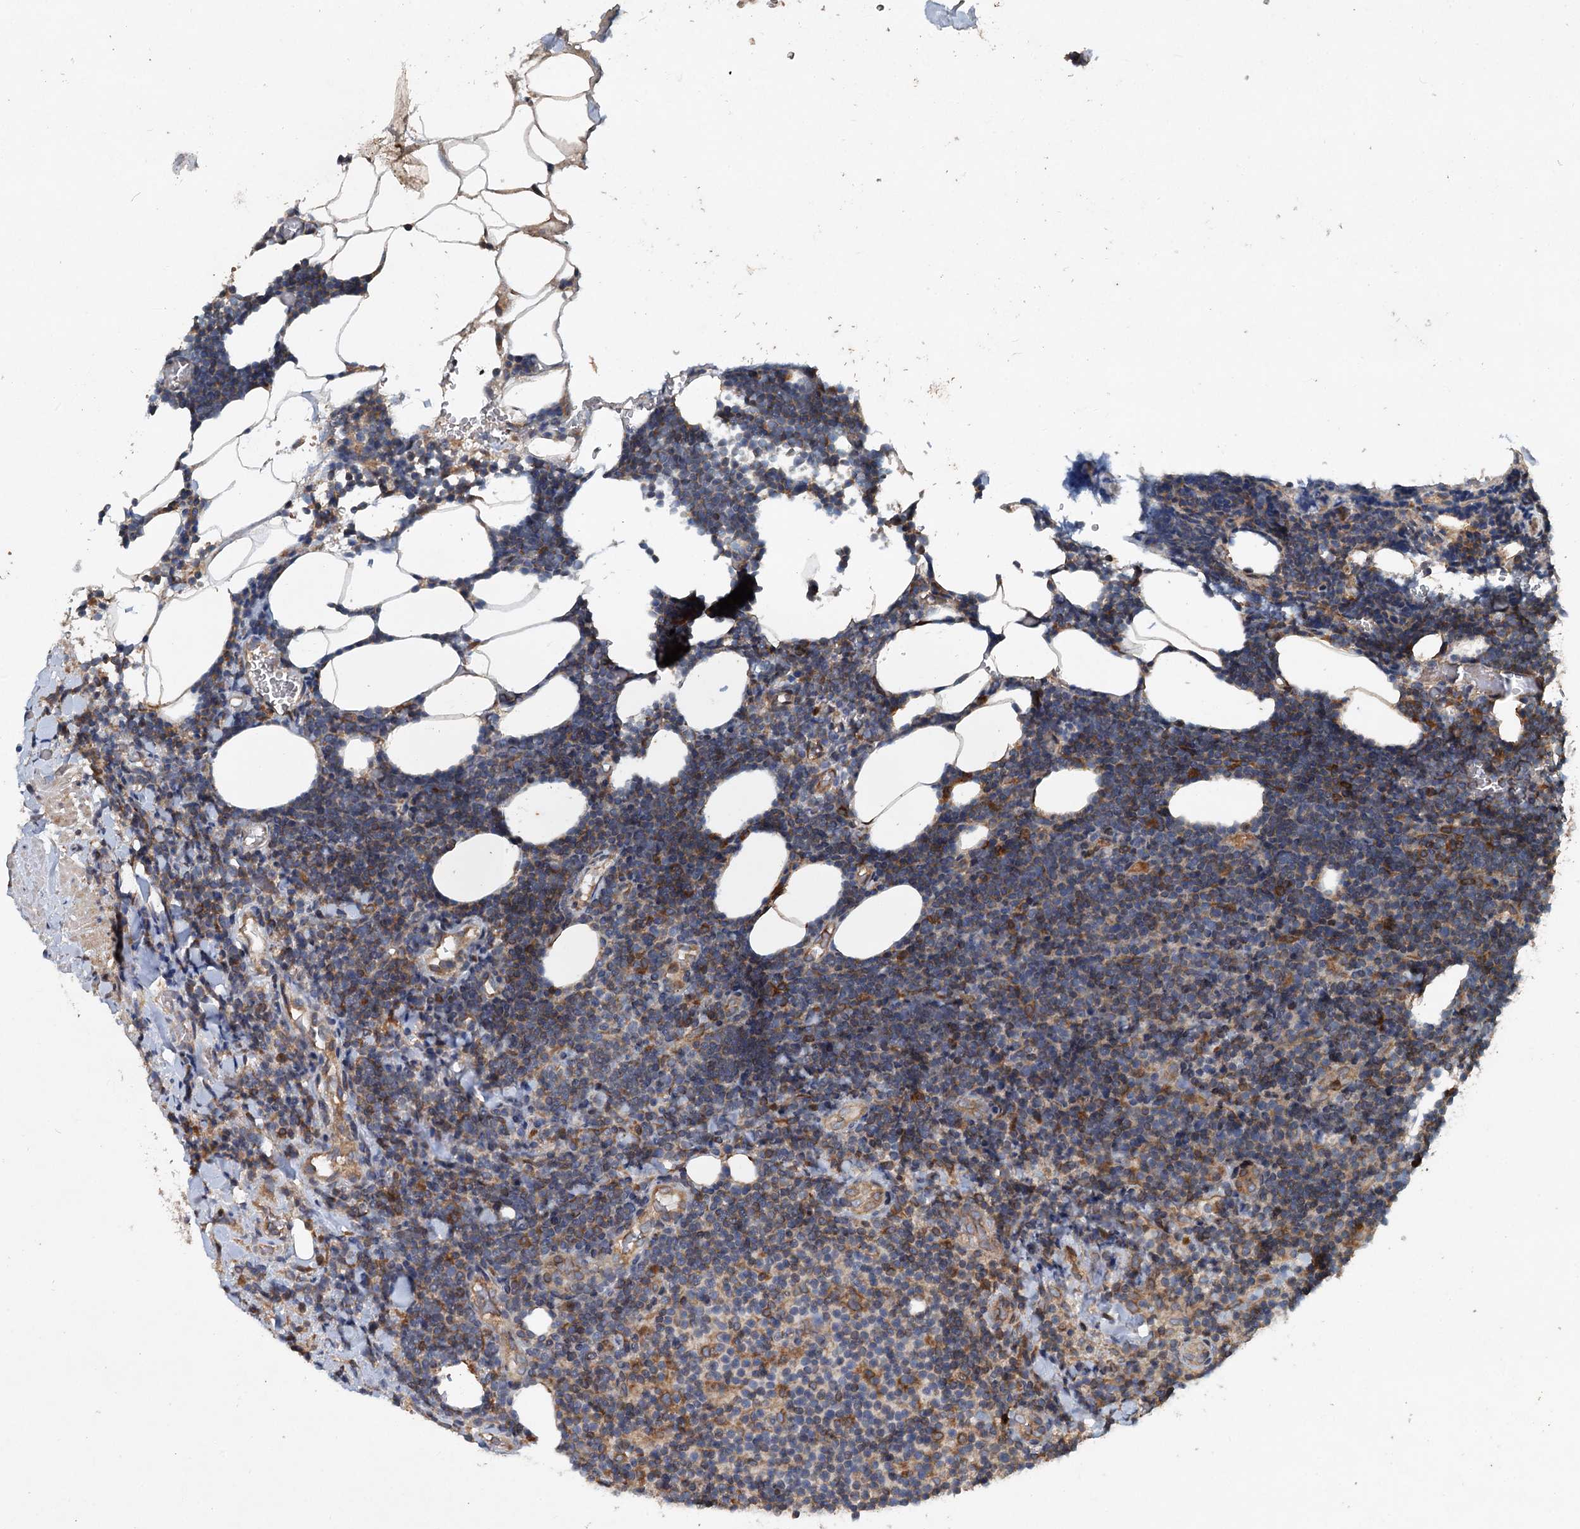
{"staining": {"intensity": "weak", "quantity": "<25%", "location": "cytoplasmic/membranous"}, "tissue": "lymphoma", "cell_type": "Tumor cells", "image_type": "cancer", "snomed": [{"axis": "morphology", "description": "Malignant lymphoma, non-Hodgkin's type, Low grade"}, {"axis": "topography", "description": "Lymph node"}], "caption": "Micrograph shows no protein expression in tumor cells of low-grade malignant lymphoma, non-Hodgkin's type tissue.", "gene": "TAPBPL", "patient": {"sex": "male", "age": 66}}